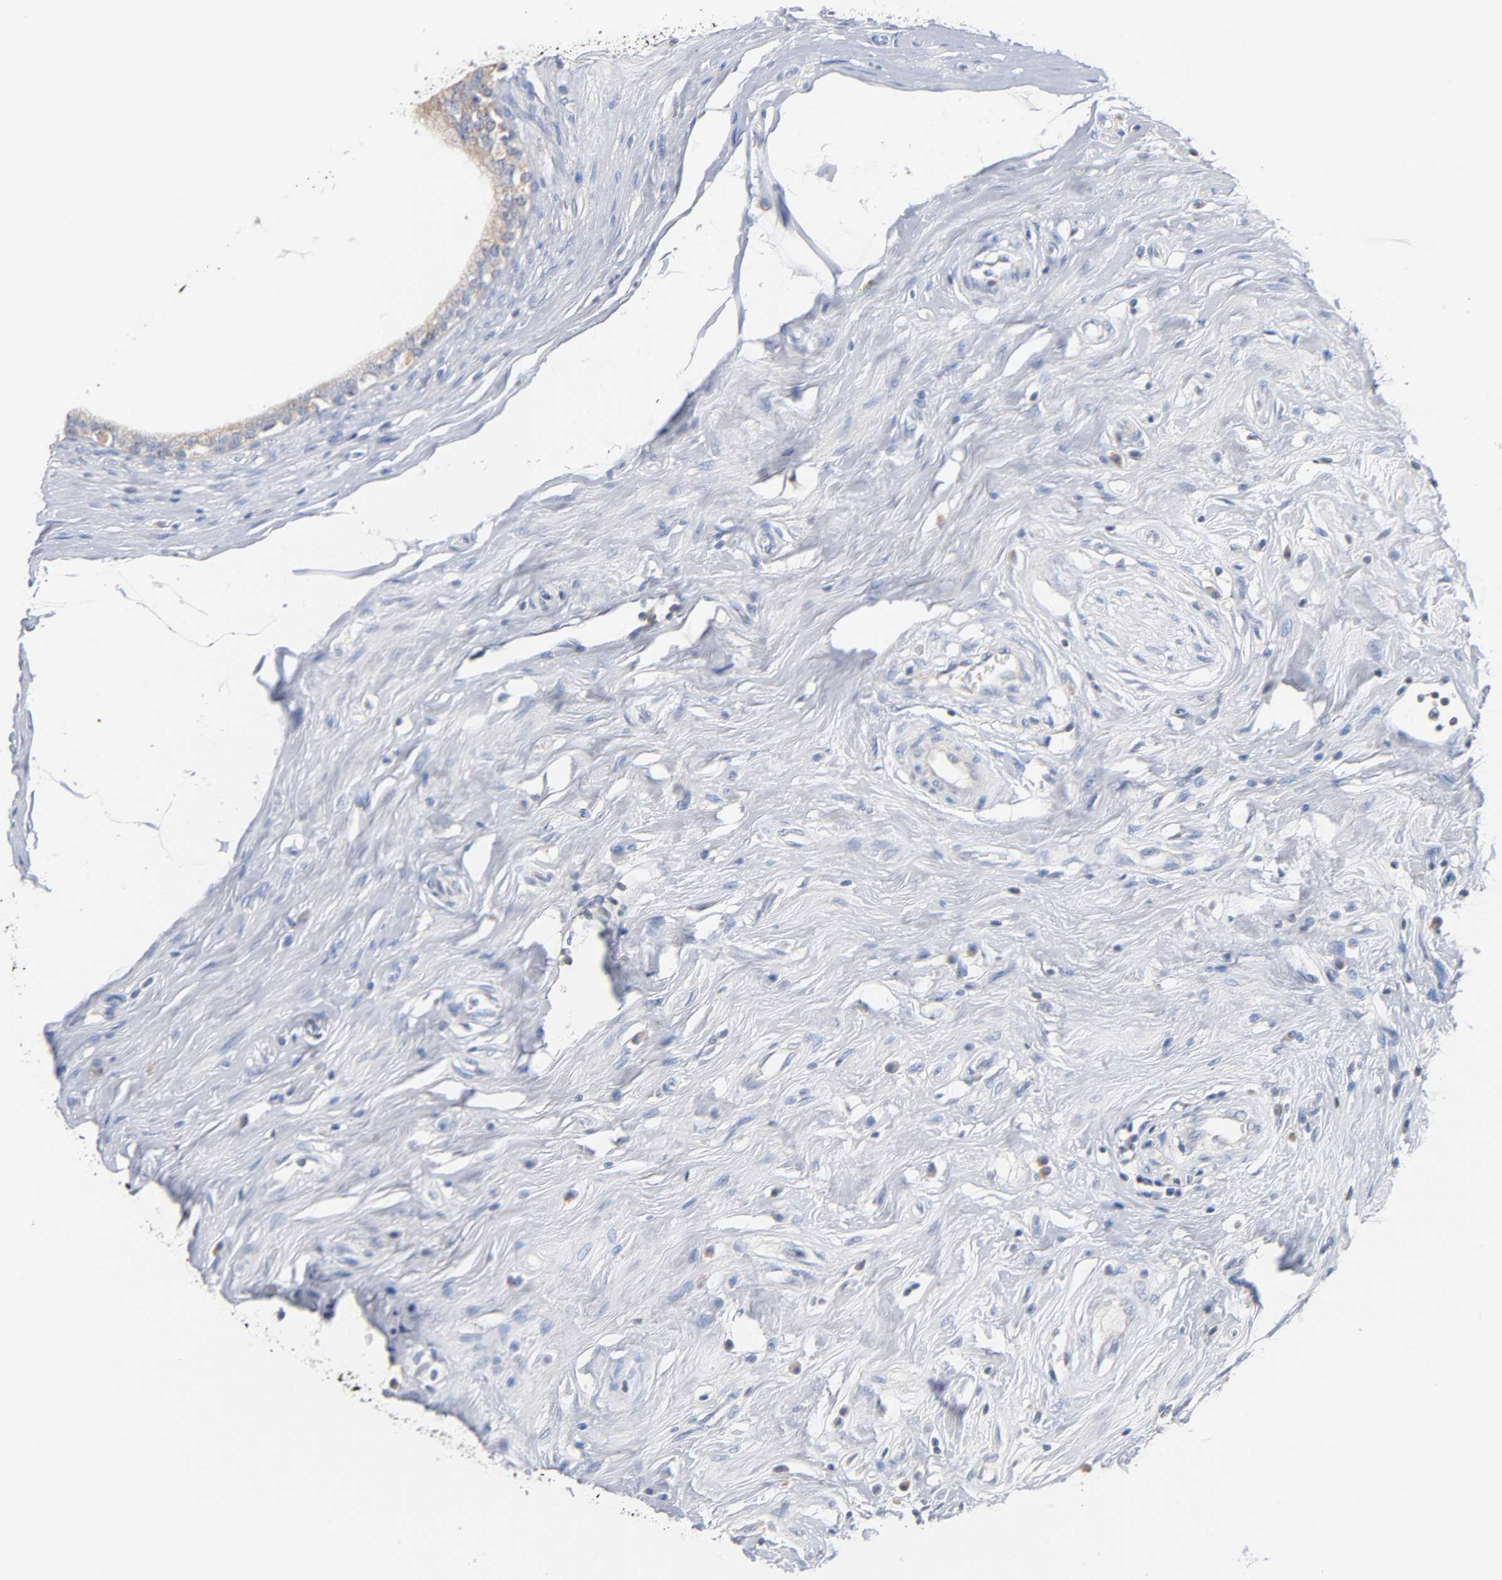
{"staining": {"intensity": "weak", "quantity": ">75%", "location": "cytoplasmic/membranous"}, "tissue": "epididymis", "cell_type": "Glandular cells", "image_type": "normal", "snomed": [{"axis": "morphology", "description": "Normal tissue, NOS"}, {"axis": "morphology", "description": "Inflammation, NOS"}, {"axis": "topography", "description": "Epididymis"}], "caption": "A brown stain labels weak cytoplasmic/membranous staining of a protein in glandular cells of unremarkable human epididymis.", "gene": "MALT1", "patient": {"sex": "male", "age": 84}}